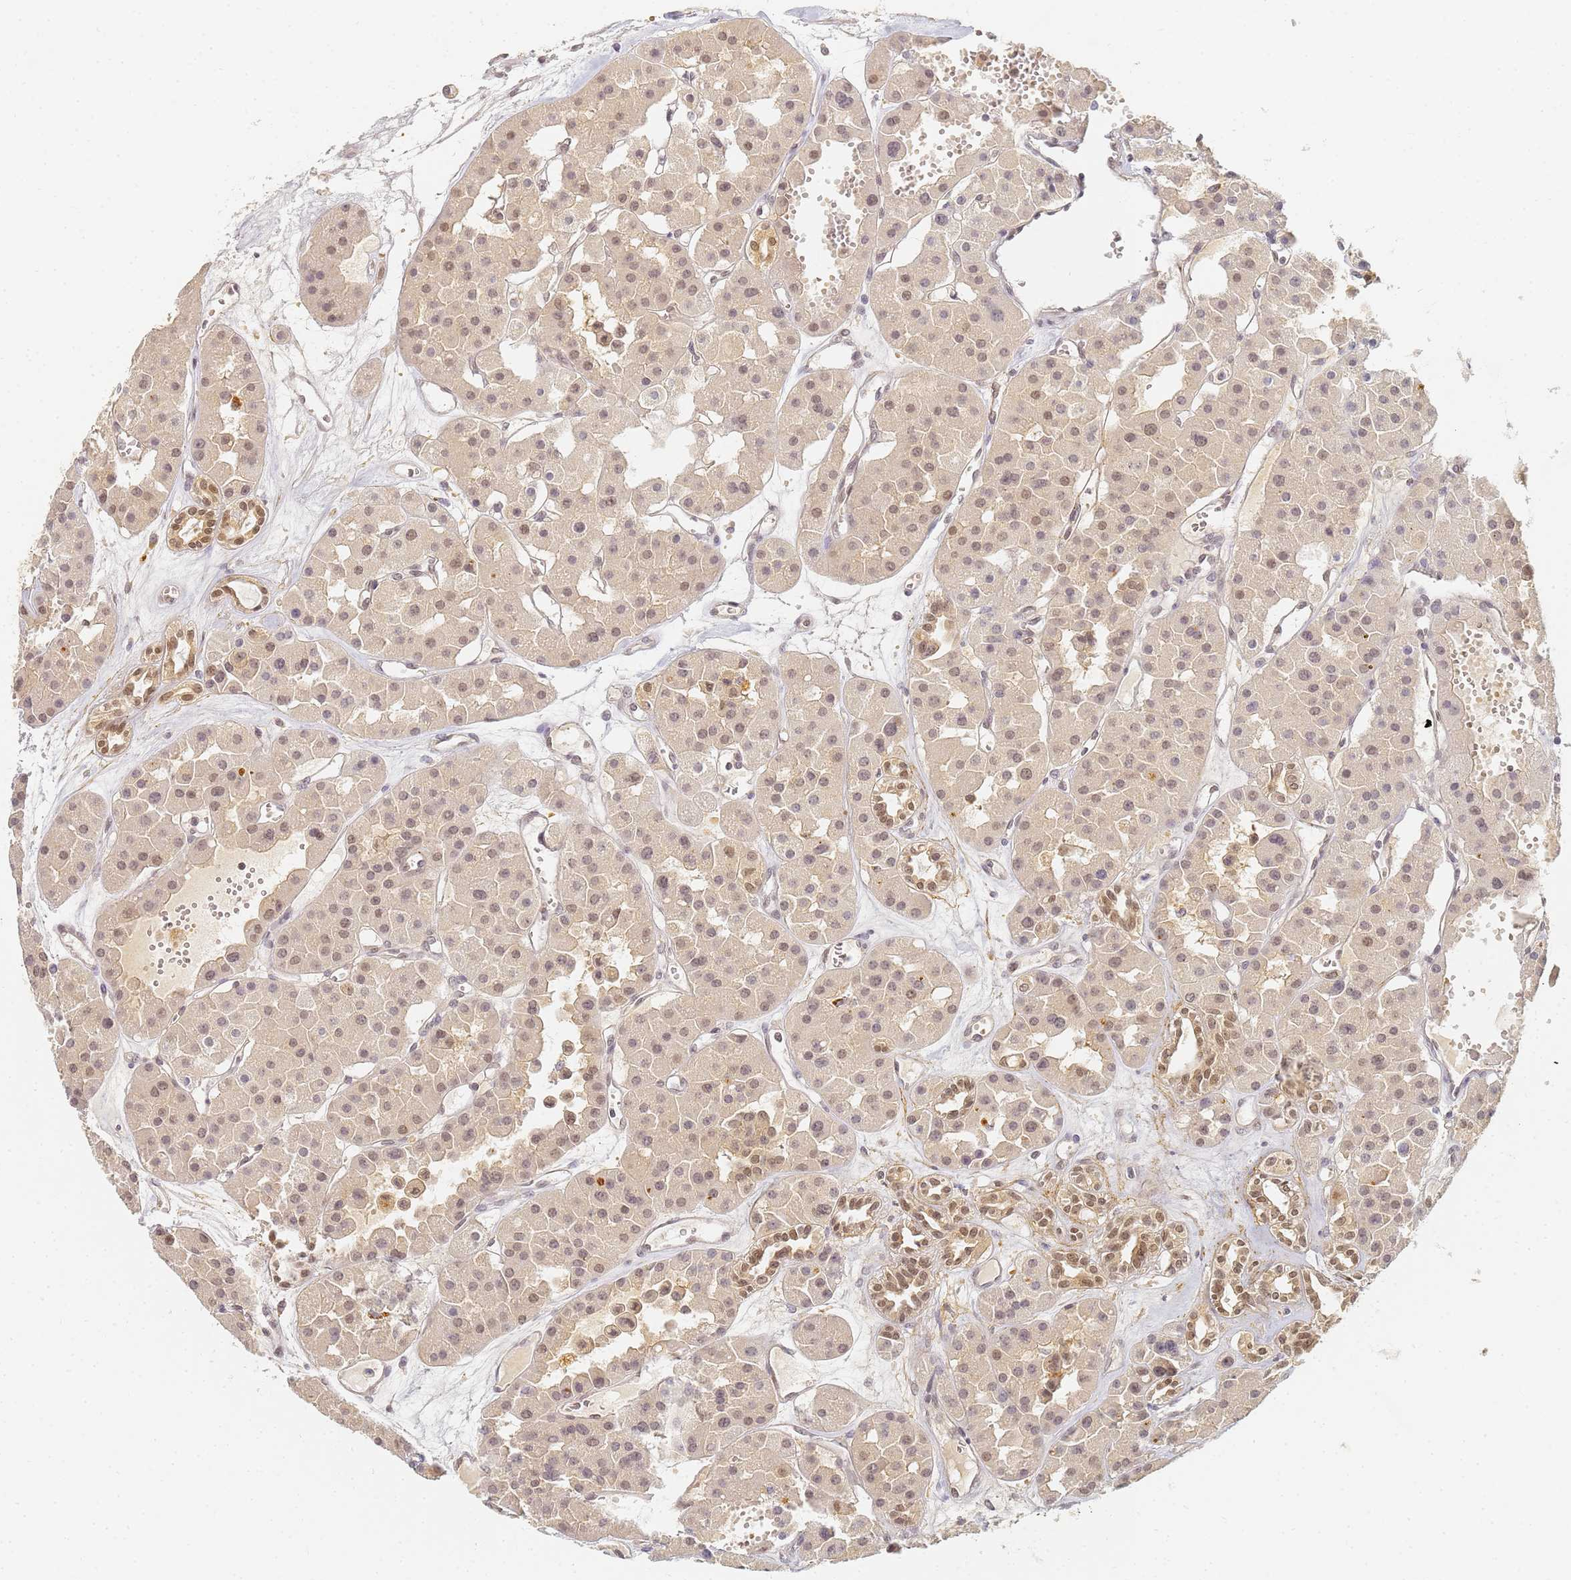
{"staining": {"intensity": "weak", "quantity": ">75%", "location": "nuclear"}, "tissue": "renal cancer", "cell_type": "Tumor cells", "image_type": "cancer", "snomed": [{"axis": "morphology", "description": "Carcinoma, NOS"}, {"axis": "topography", "description": "Kidney"}], "caption": "Immunohistochemical staining of renal cancer (carcinoma) shows weak nuclear protein staining in approximately >75% of tumor cells.", "gene": "HMCES", "patient": {"sex": "female", "age": 75}}